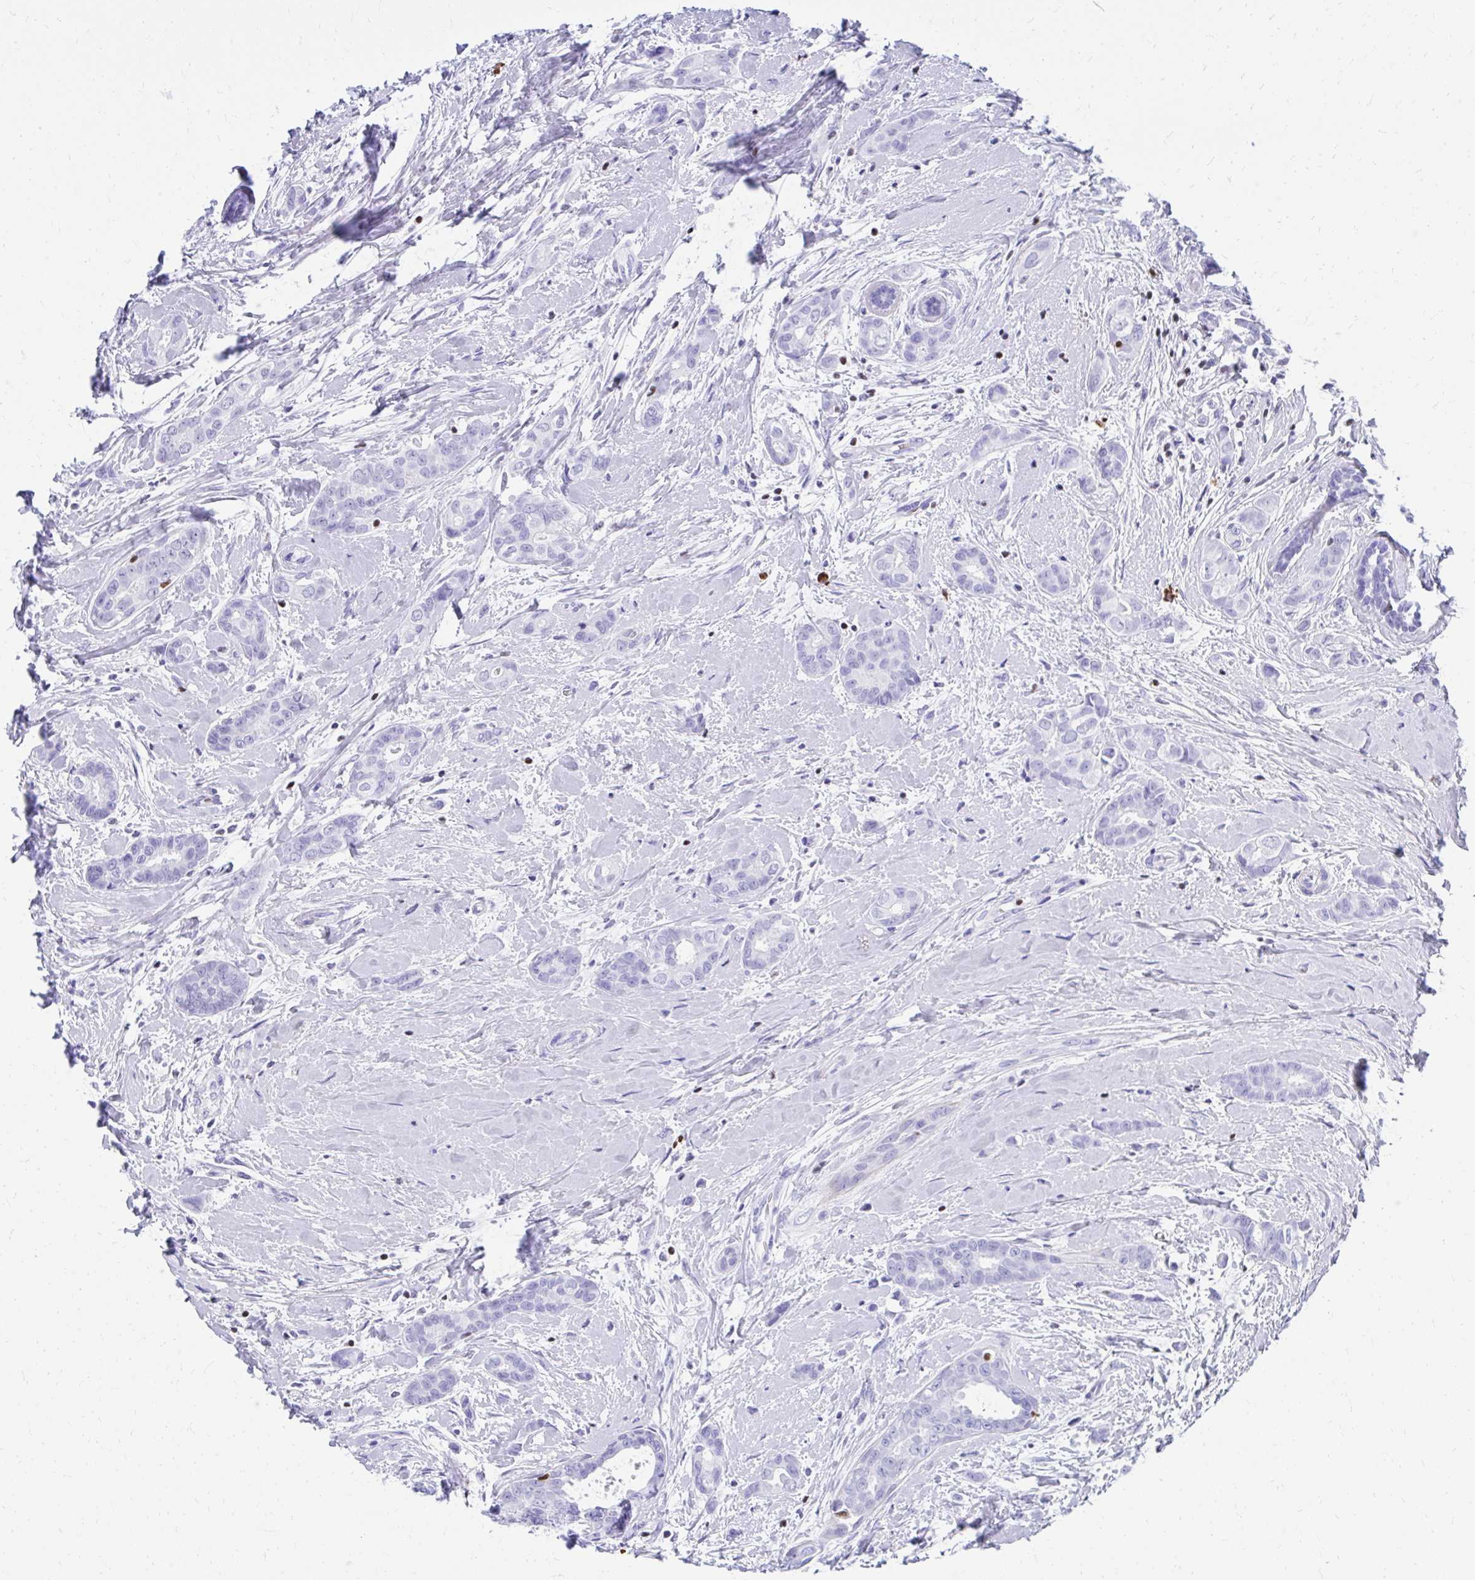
{"staining": {"intensity": "negative", "quantity": "none", "location": "none"}, "tissue": "breast cancer", "cell_type": "Tumor cells", "image_type": "cancer", "snomed": [{"axis": "morphology", "description": "Duct carcinoma"}, {"axis": "topography", "description": "Breast"}], "caption": "DAB immunohistochemical staining of breast invasive ductal carcinoma shows no significant staining in tumor cells.", "gene": "RUNX3", "patient": {"sex": "female", "age": 45}}